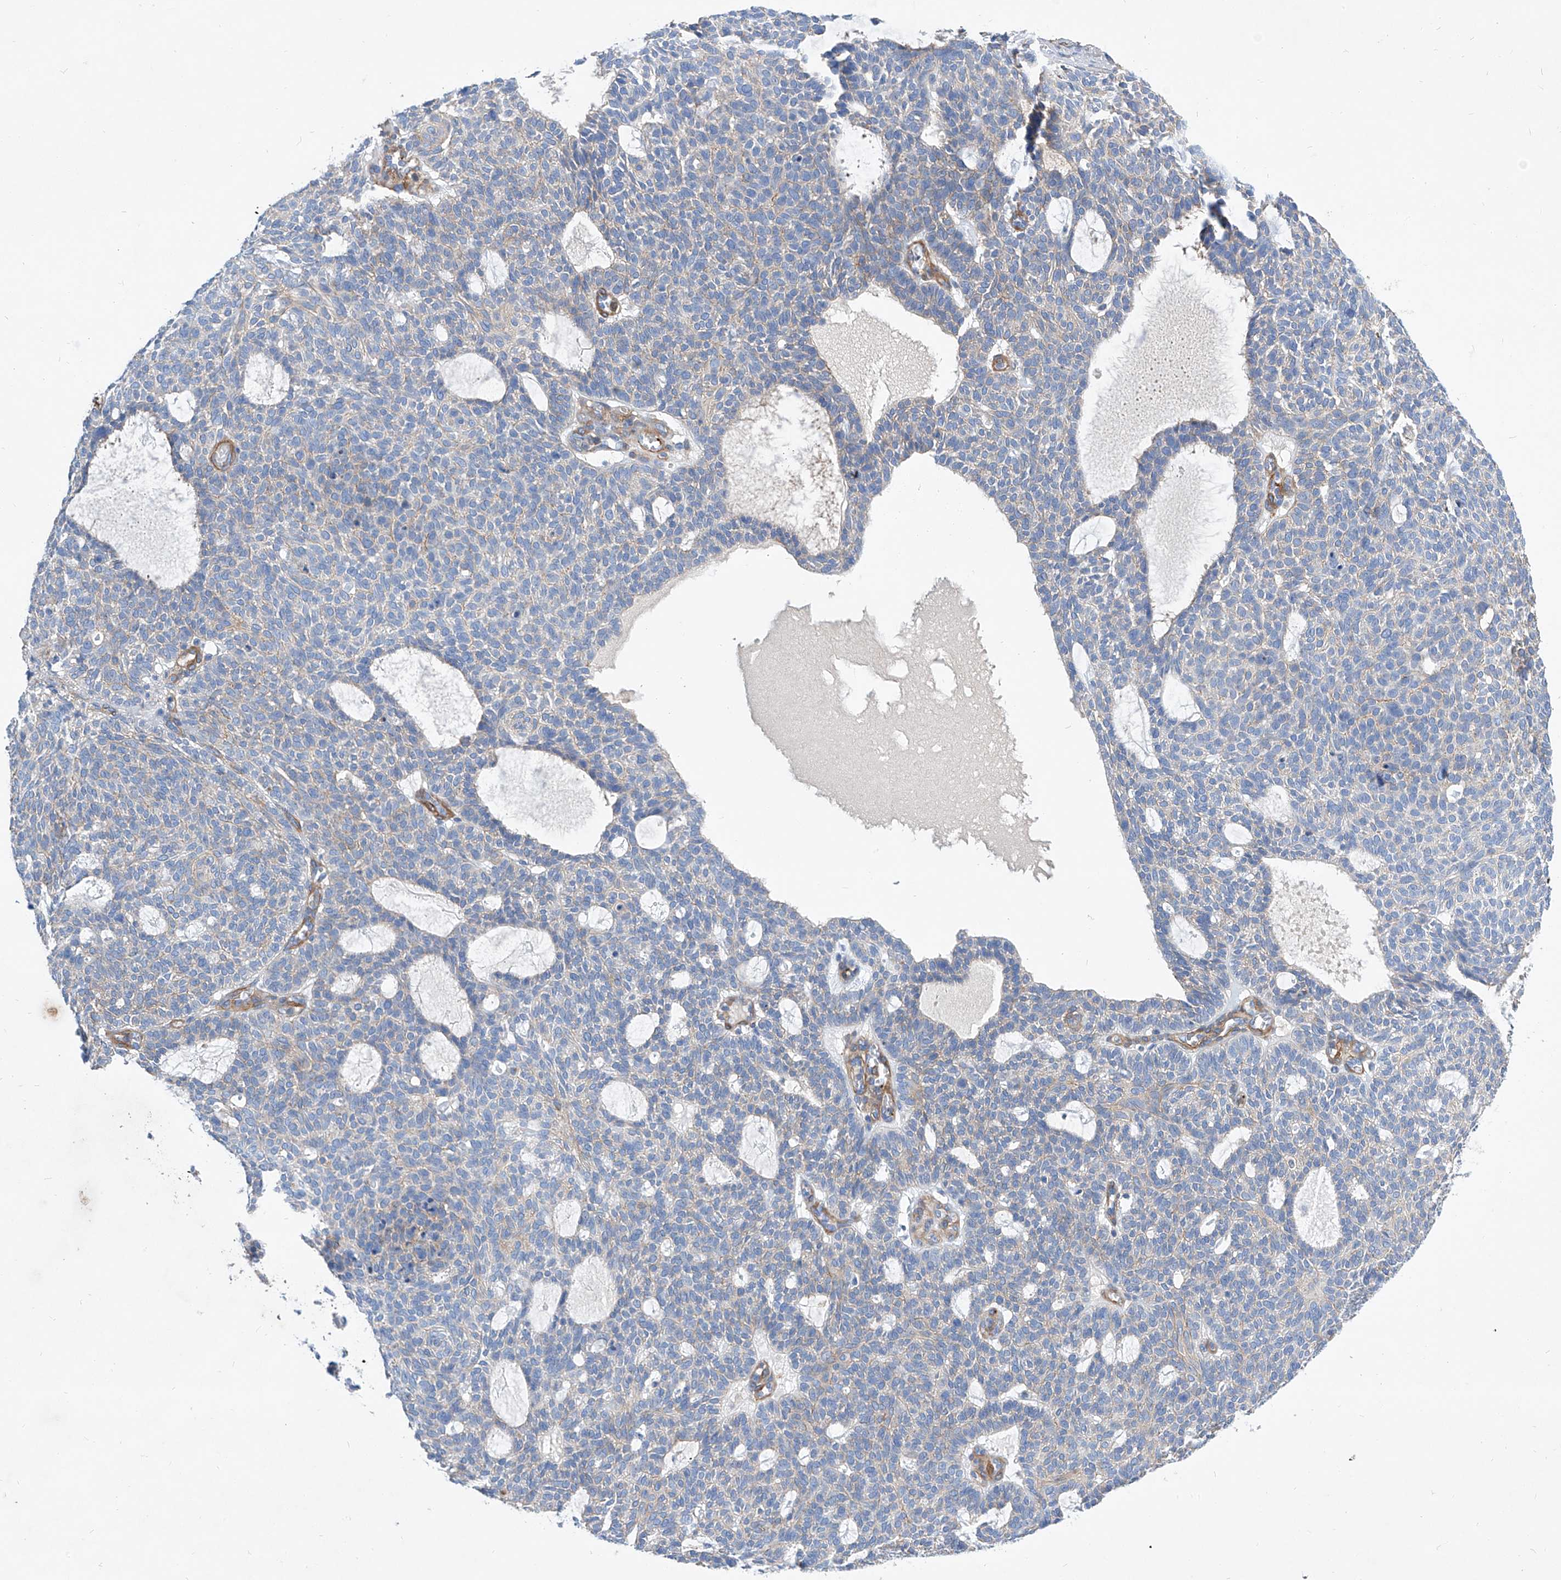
{"staining": {"intensity": "weak", "quantity": "<25%", "location": "cytoplasmic/membranous"}, "tissue": "skin cancer", "cell_type": "Tumor cells", "image_type": "cancer", "snomed": [{"axis": "morphology", "description": "Squamous cell carcinoma, NOS"}, {"axis": "topography", "description": "Skin"}], "caption": "Photomicrograph shows no significant protein expression in tumor cells of skin cancer. (Brightfield microscopy of DAB immunohistochemistry (IHC) at high magnification).", "gene": "TAS2R60", "patient": {"sex": "female", "age": 90}}